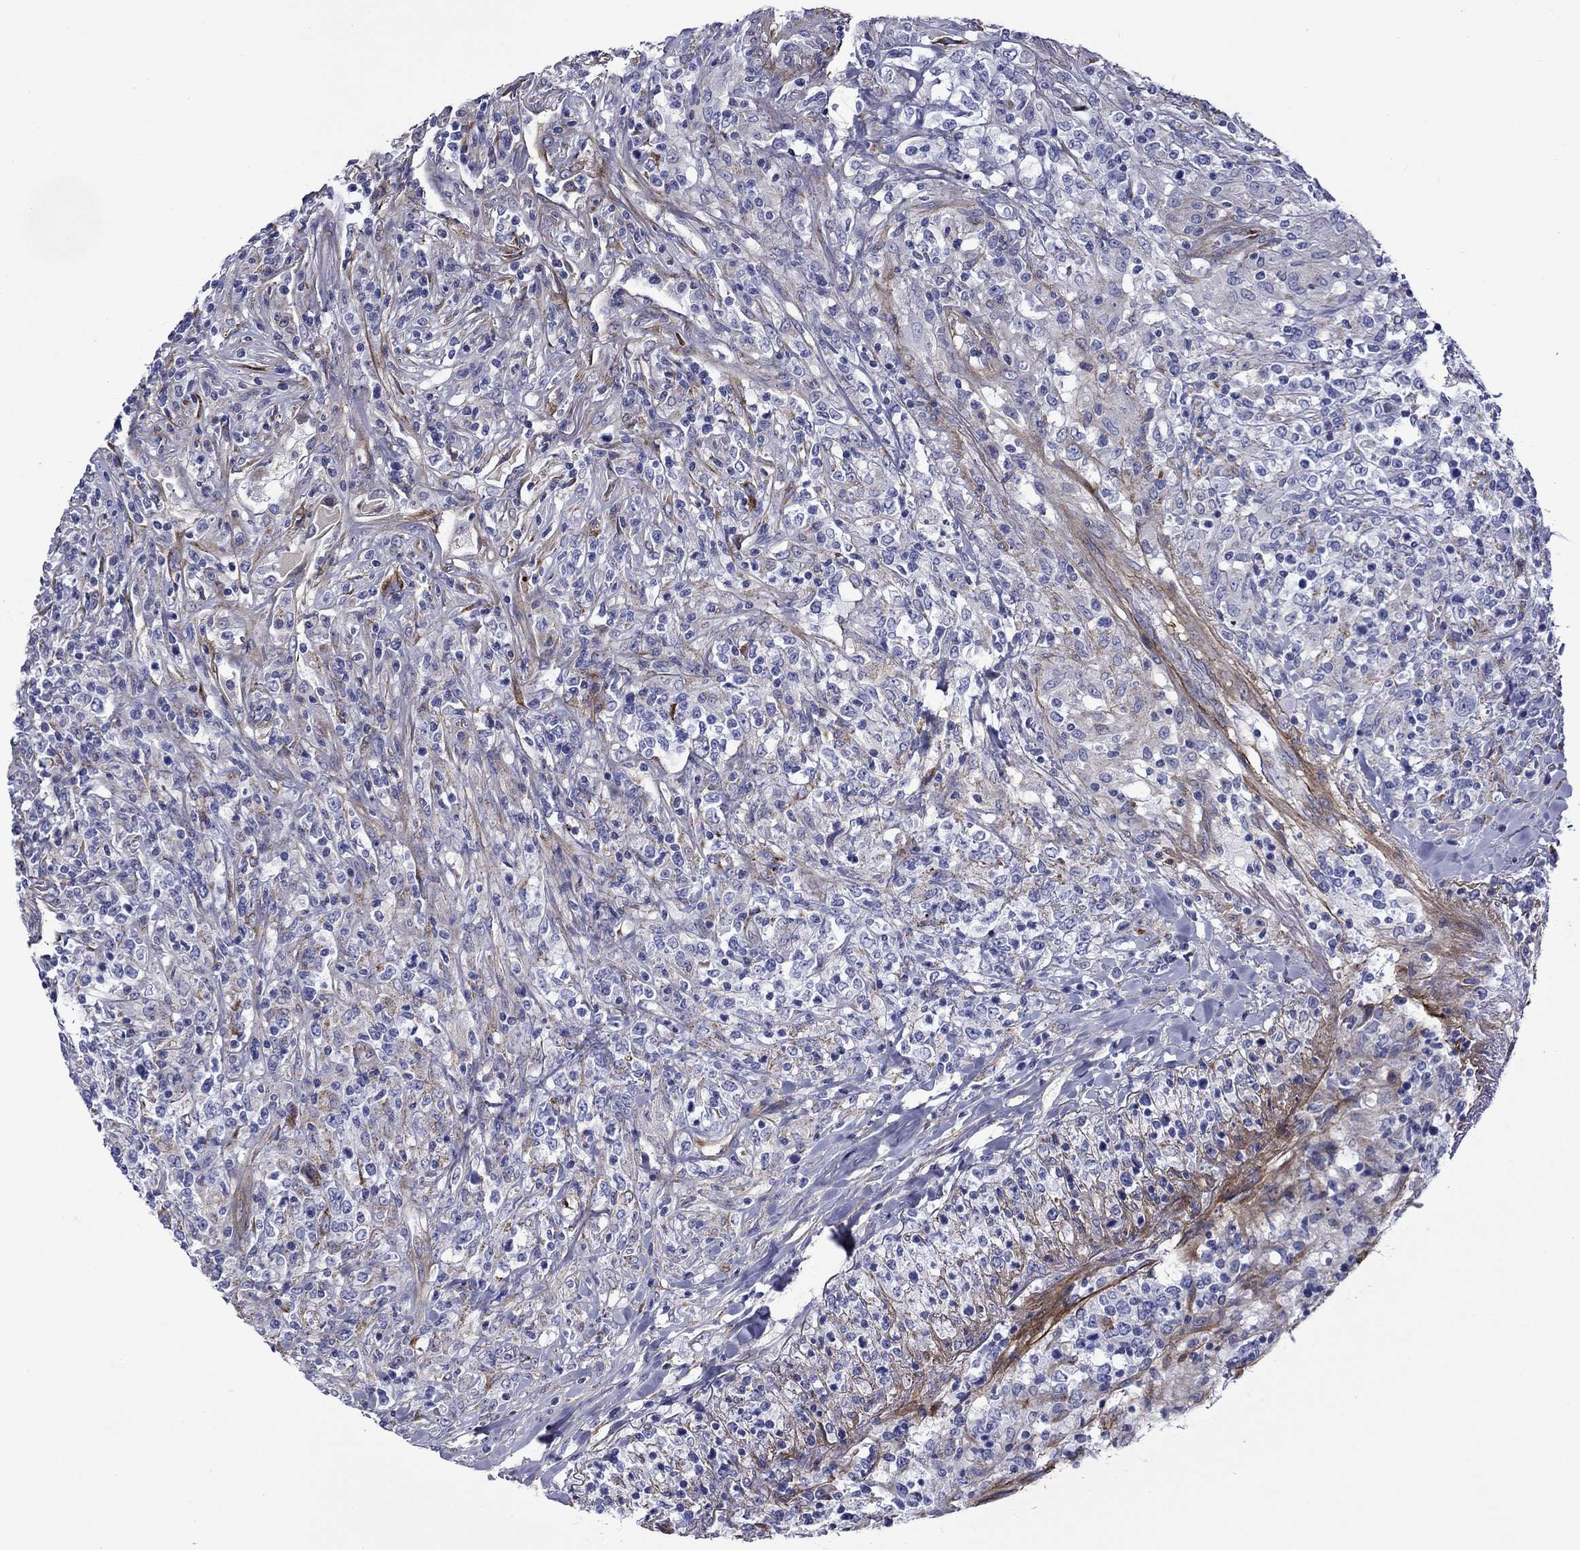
{"staining": {"intensity": "negative", "quantity": "none", "location": "none"}, "tissue": "lymphoma", "cell_type": "Tumor cells", "image_type": "cancer", "snomed": [{"axis": "morphology", "description": "Malignant lymphoma, non-Hodgkin's type, High grade"}, {"axis": "topography", "description": "Lung"}], "caption": "Lymphoma was stained to show a protein in brown. There is no significant positivity in tumor cells.", "gene": "HSPG2", "patient": {"sex": "male", "age": 79}}